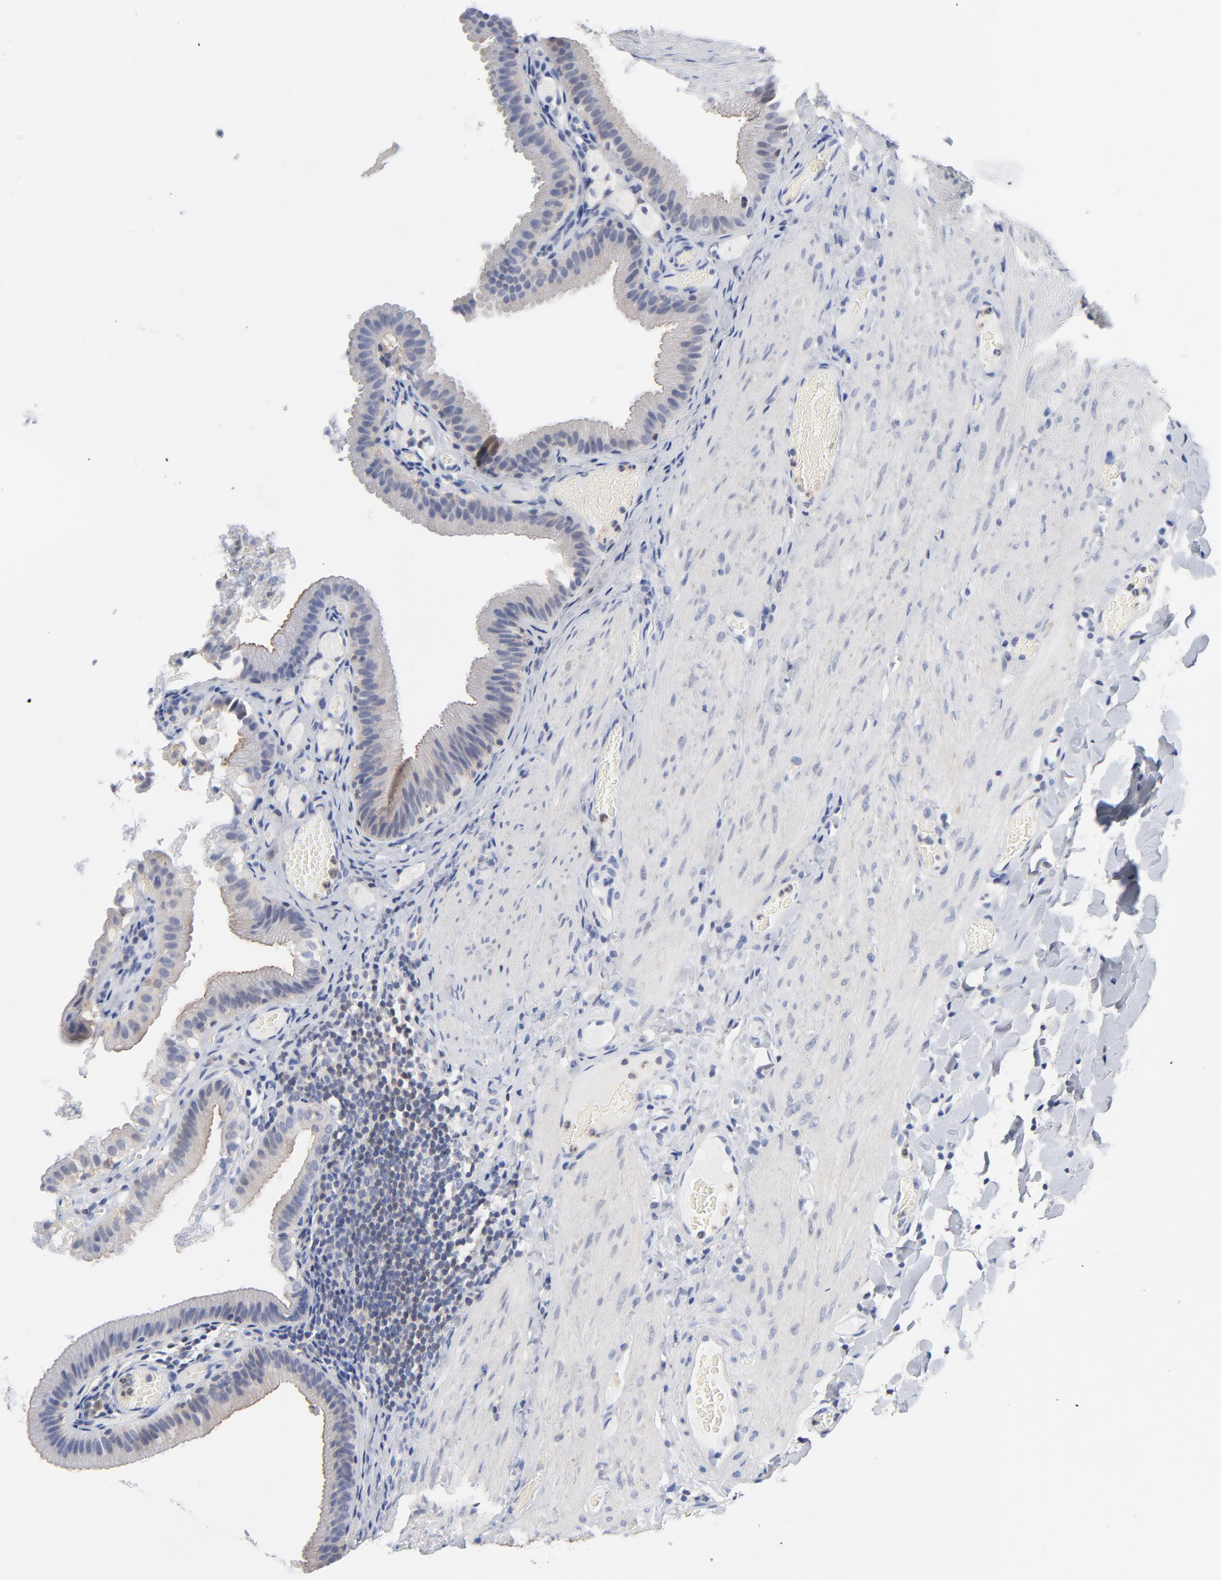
{"staining": {"intensity": "negative", "quantity": "none", "location": "none"}, "tissue": "gallbladder", "cell_type": "Glandular cells", "image_type": "normal", "snomed": [{"axis": "morphology", "description": "Normal tissue, NOS"}, {"axis": "topography", "description": "Gallbladder"}], "caption": "The histopathology image exhibits no significant staining in glandular cells of gallbladder. (Immunohistochemistry (ihc), brightfield microscopy, high magnification).", "gene": "CAB39L", "patient": {"sex": "female", "age": 24}}